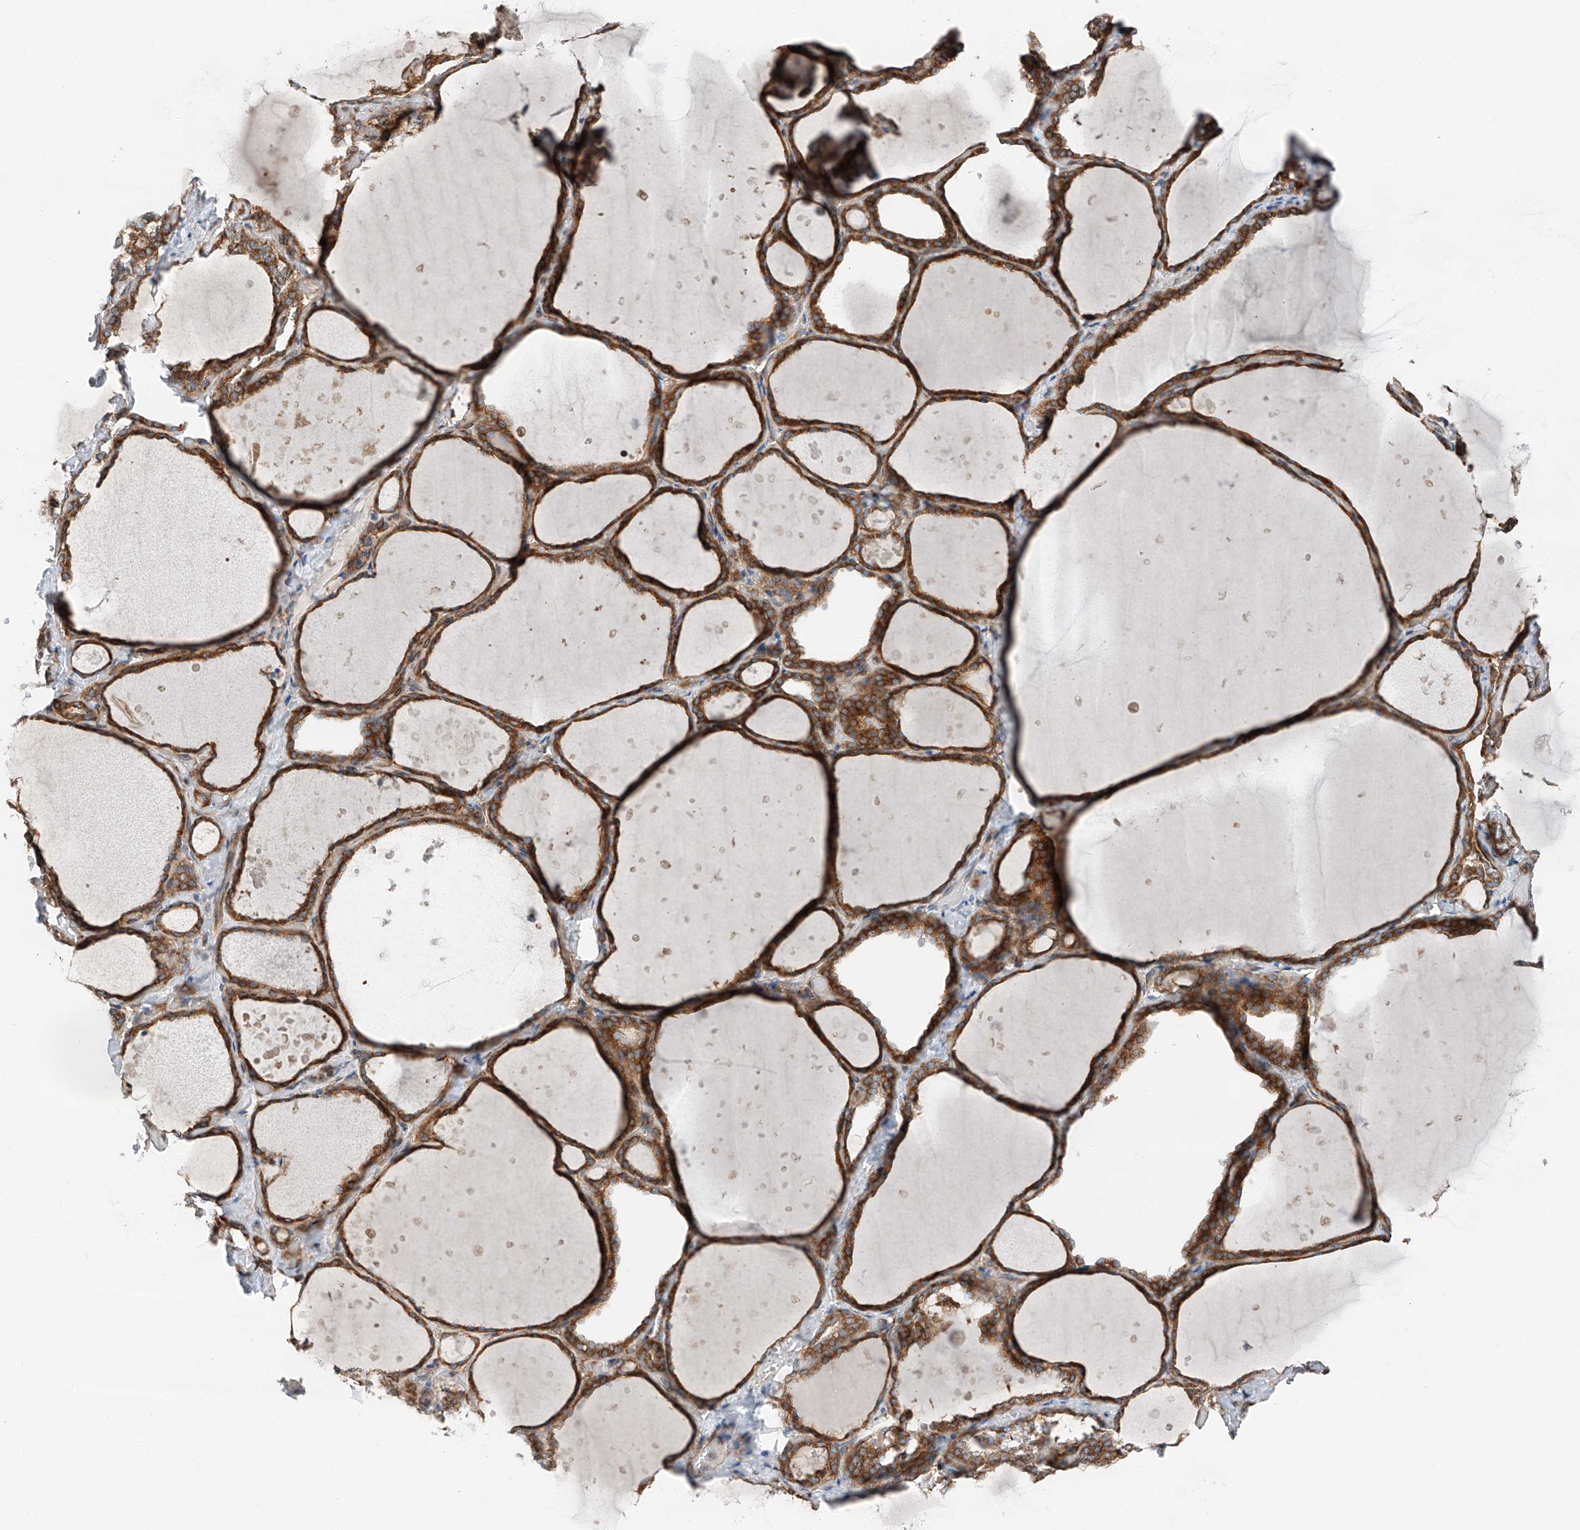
{"staining": {"intensity": "strong", "quantity": ">75%", "location": "cytoplasmic/membranous"}, "tissue": "thyroid gland", "cell_type": "Glandular cells", "image_type": "normal", "snomed": [{"axis": "morphology", "description": "Normal tissue, NOS"}, {"axis": "topography", "description": "Thyroid gland"}], "caption": "Glandular cells reveal high levels of strong cytoplasmic/membranous expression in about >75% of cells in normal thyroid gland.", "gene": "ZC3H15", "patient": {"sex": "female", "age": 44}}